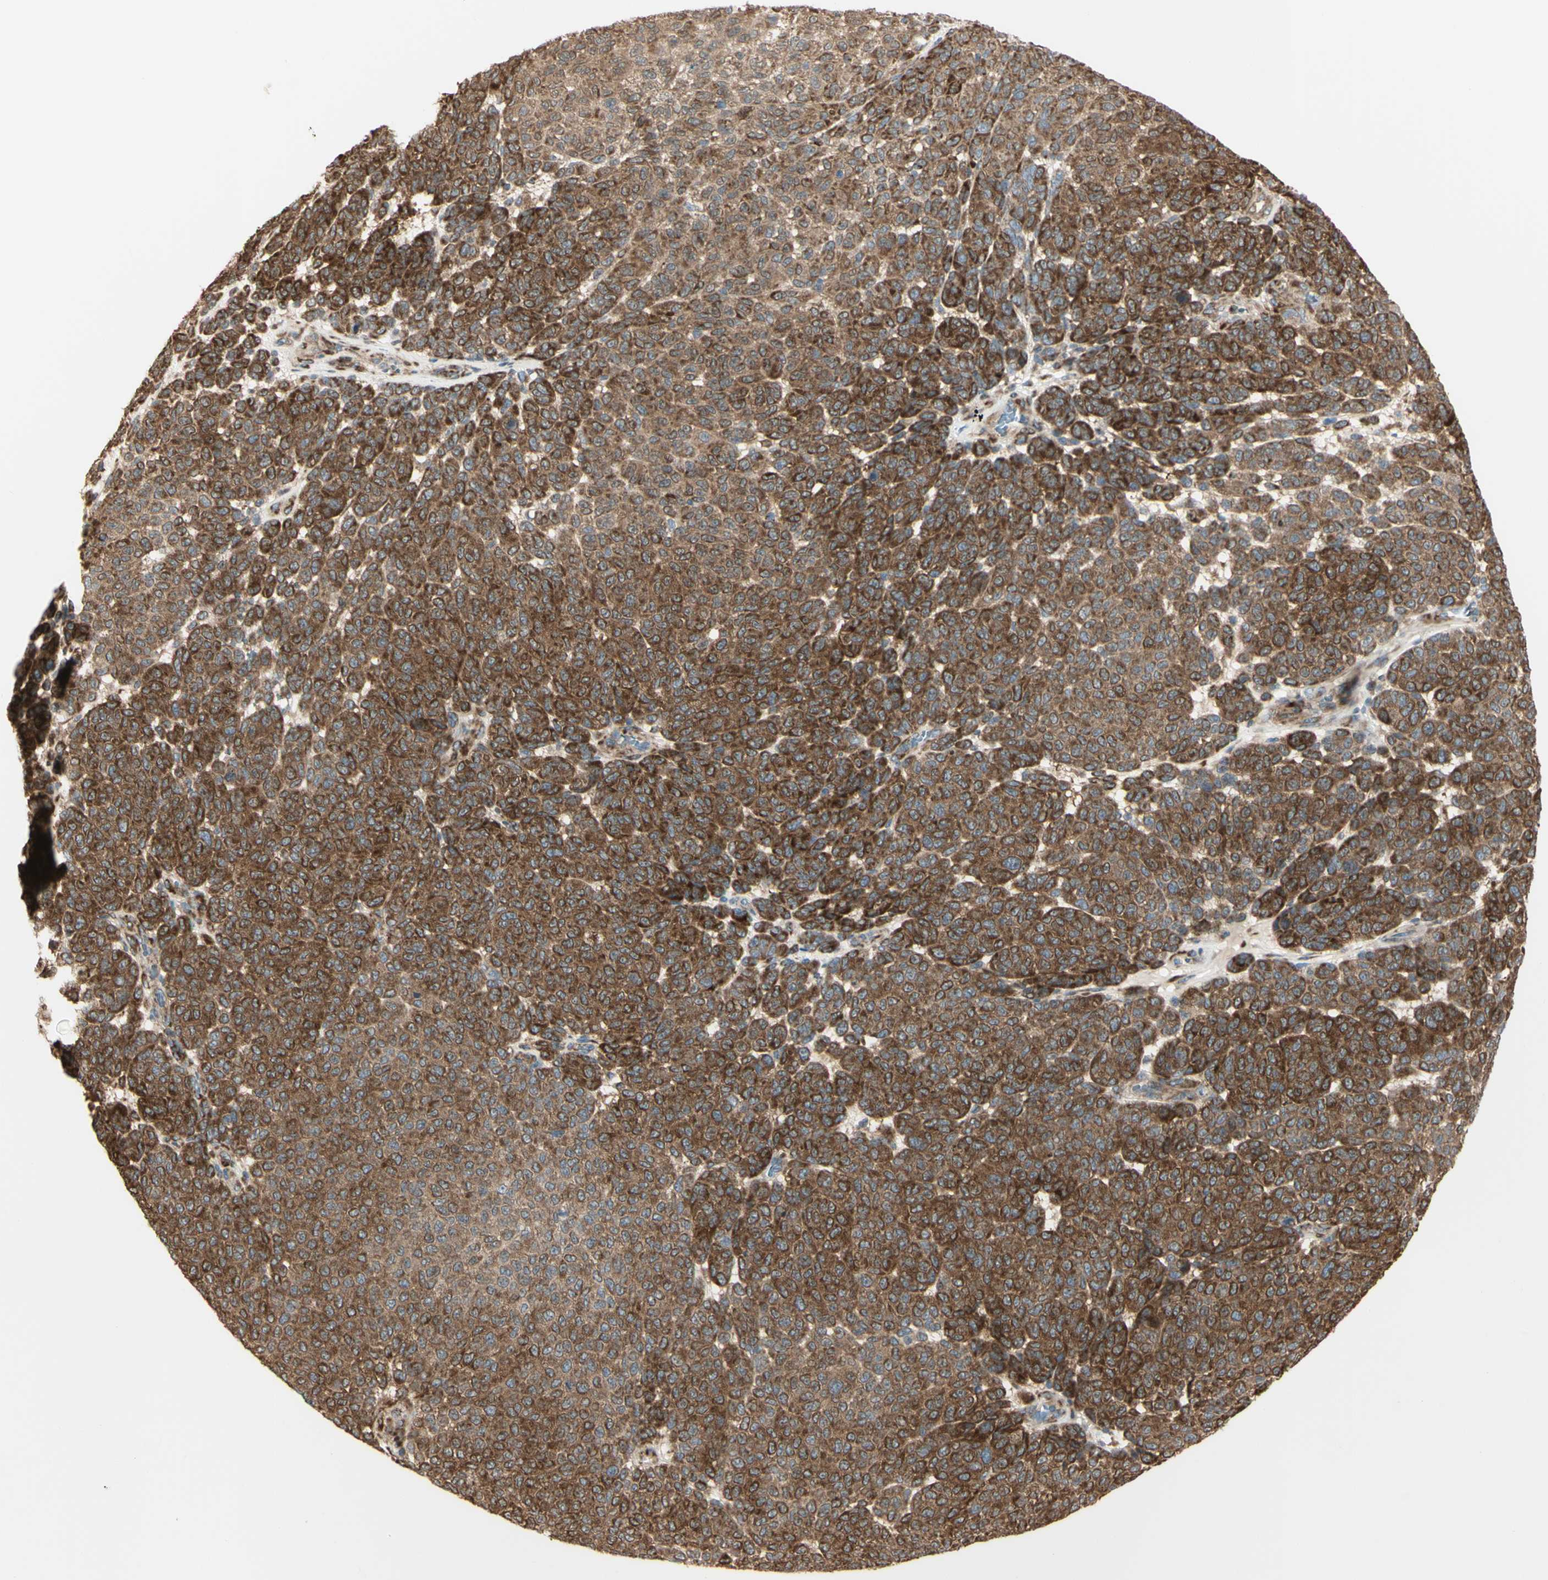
{"staining": {"intensity": "moderate", "quantity": ">75%", "location": "cytoplasmic/membranous"}, "tissue": "melanoma", "cell_type": "Tumor cells", "image_type": "cancer", "snomed": [{"axis": "morphology", "description": "Malignant melanoma, NOS"}, {"axis": "topography", "description": "Skin"}], "caption": "Tumor cells demonstrate moderate cytoplasmic/membranous positivity in approximately >75% of cells in melanoma.", "gene": "EIF5A", "patient": {"sex": "male", "age": 59}}